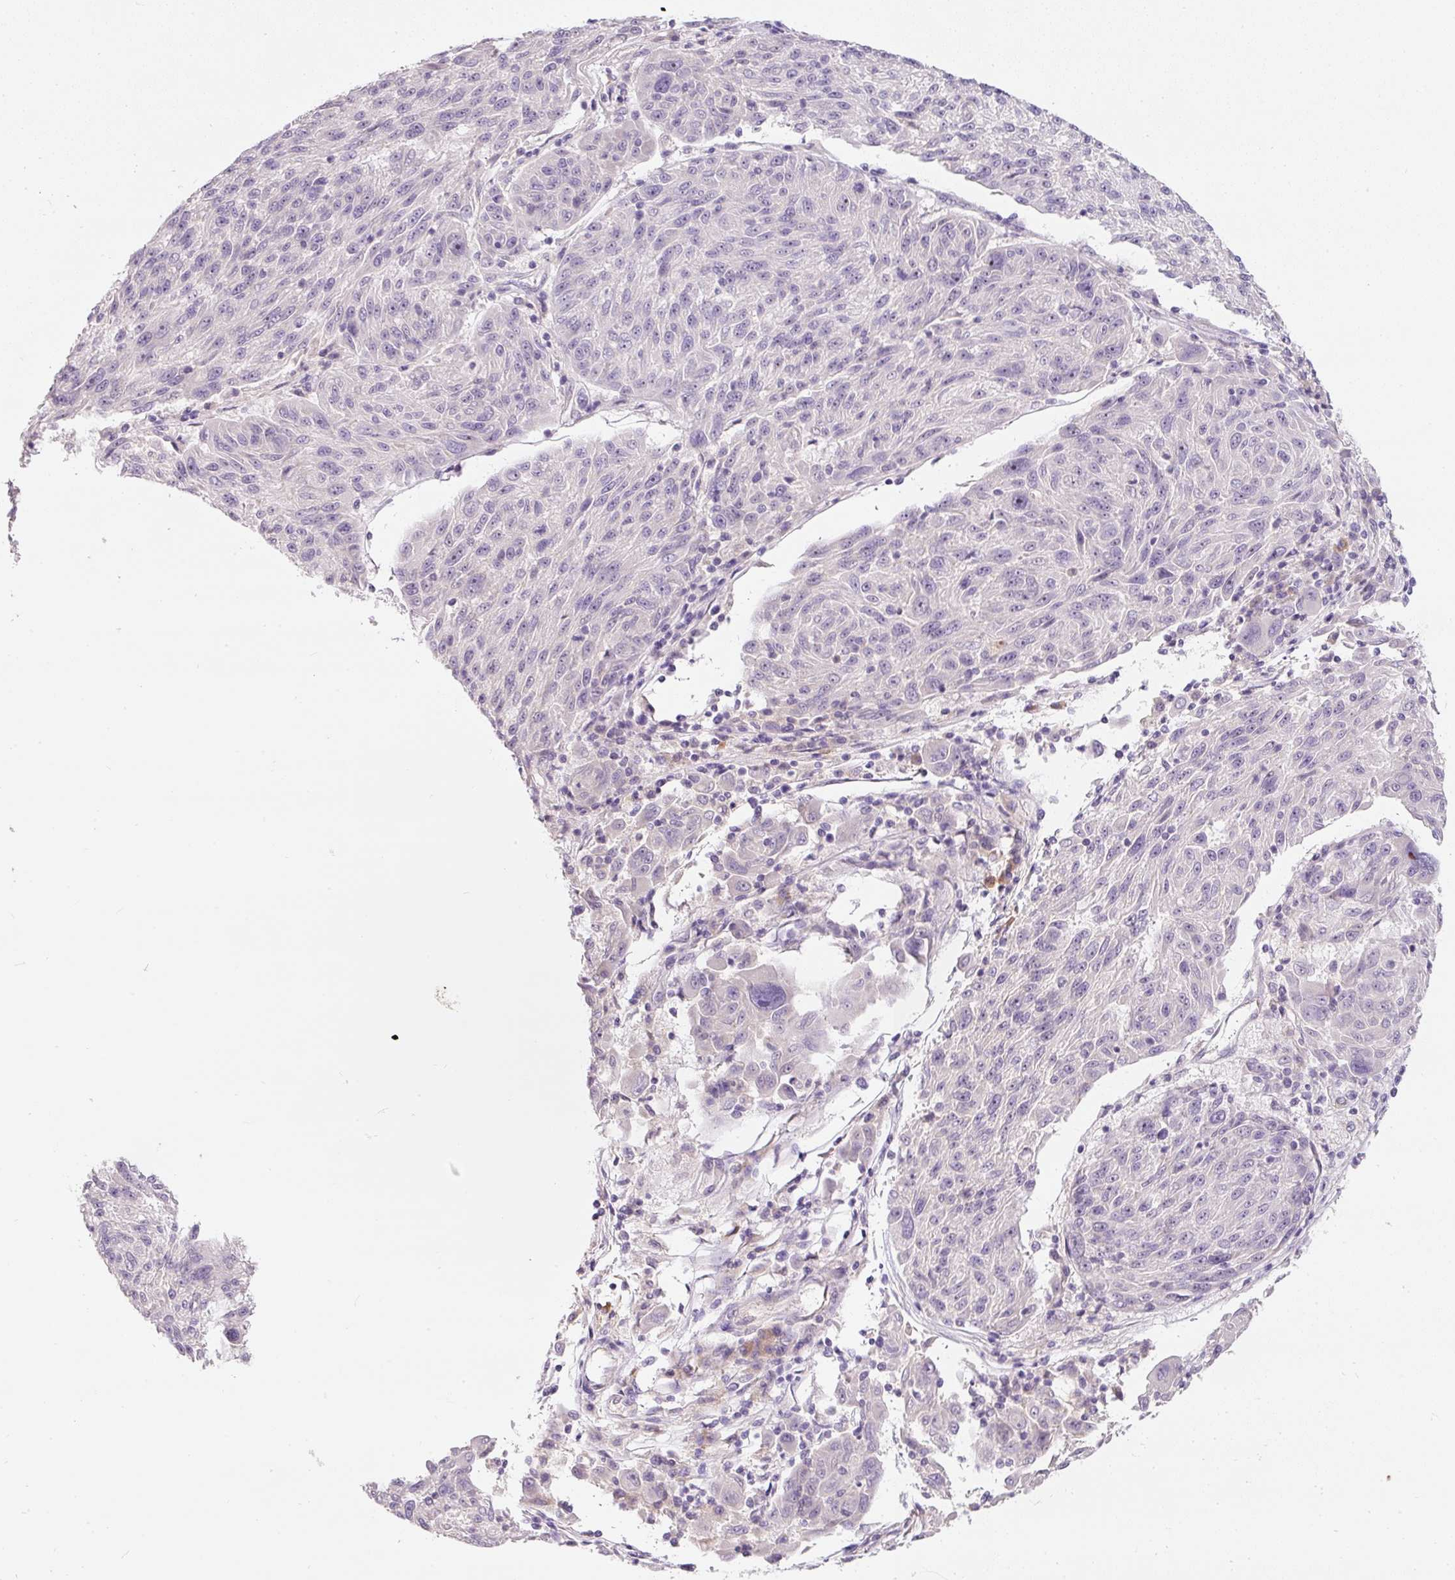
{"staining": {"intensity": "negative", "quantity": "none", "location": "none"}, "tissue": "melanoma", "cell_type": "Tumor cells", "image_type": "cancer", "snomed": [{"axis": "morphology", "description": "Malignant melanoma, NOS"}, {"axis": "topography", "description": "Skin"}], "caption": "The image demonstrates no staining of tumor cells in melanoma.", "gene": "TMEM37", "patient": {"sex": "male", "age": 53}}